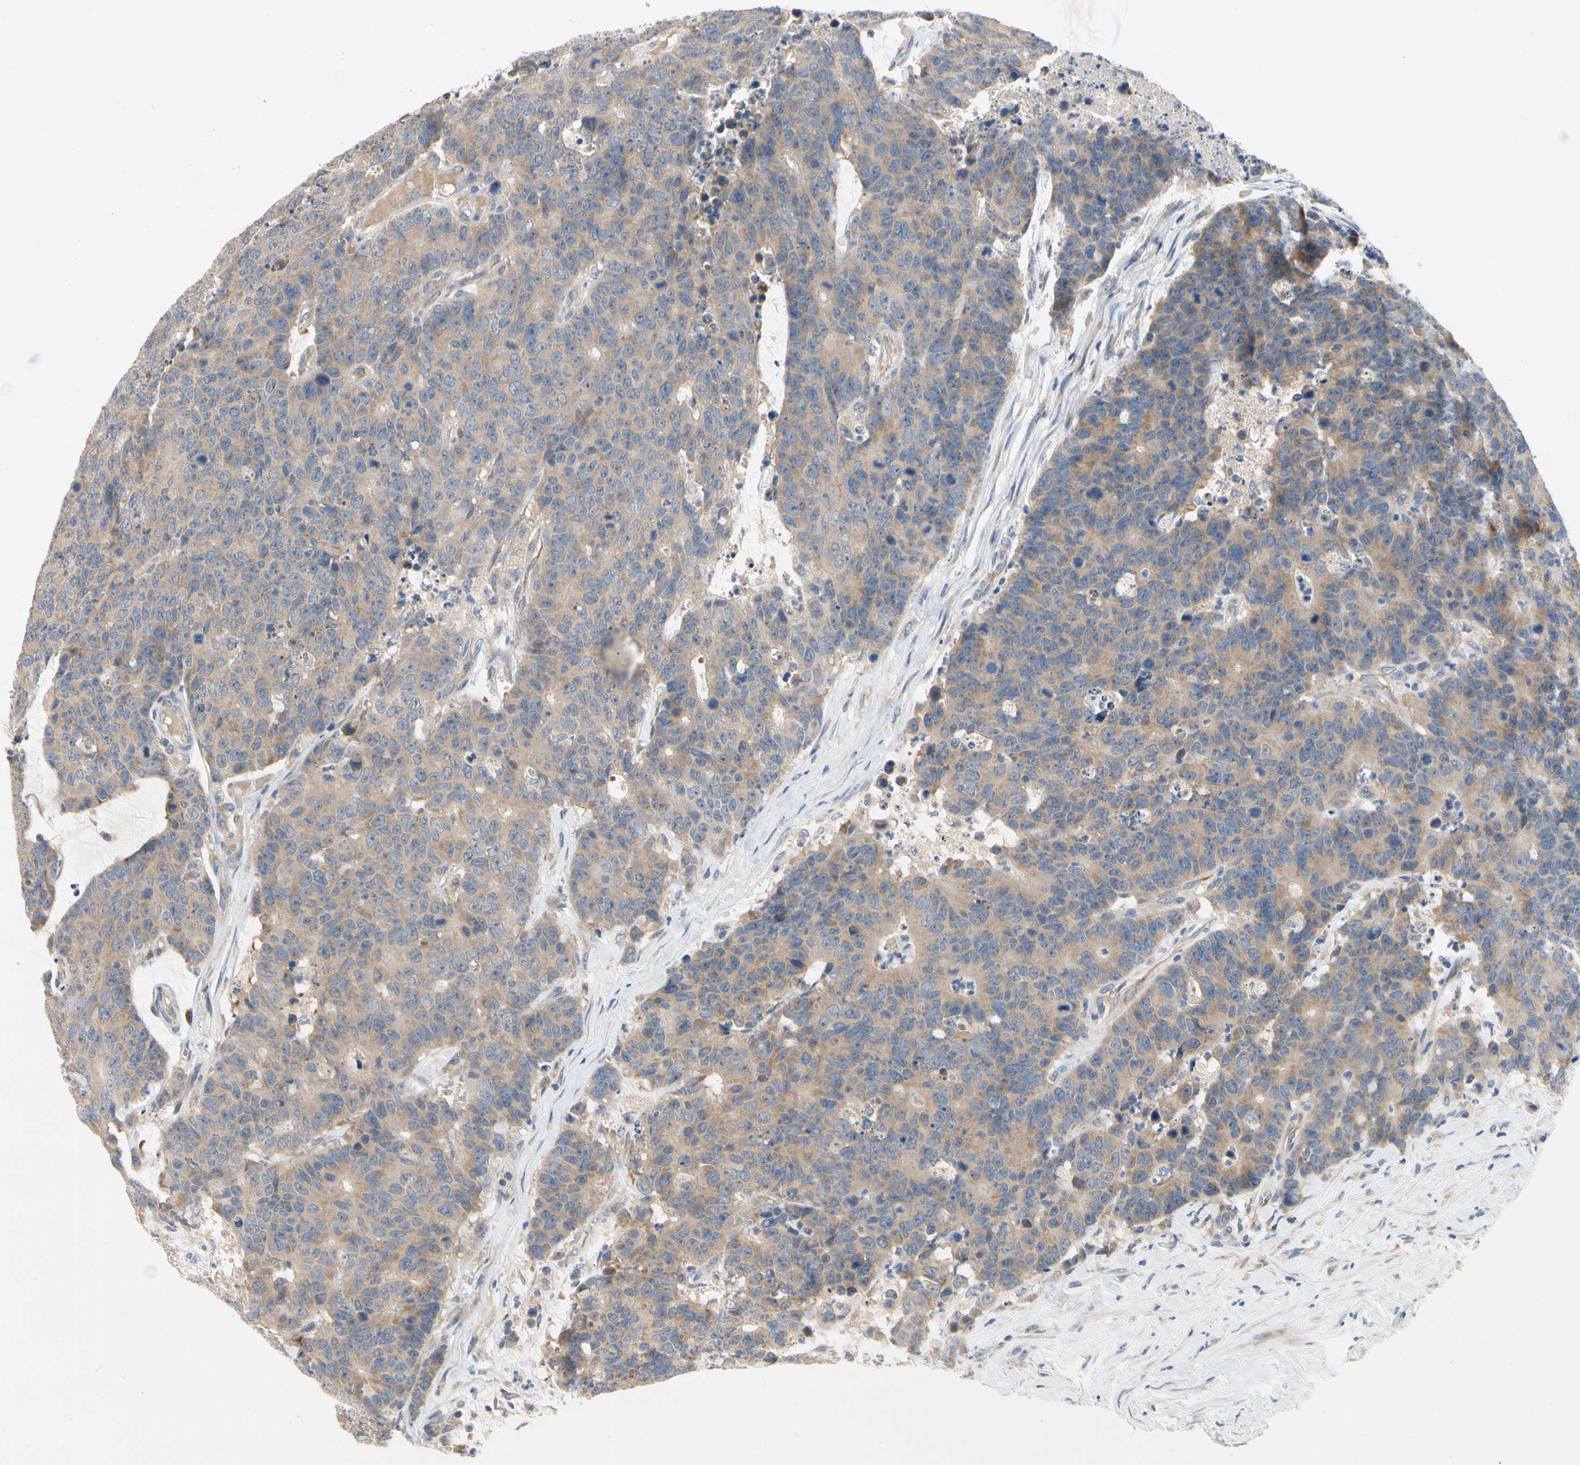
{"staining": {"intensity": "moderate", "quantity": ">75%", "location": "cytoplasmic/membranous"}, "tissue": "colorectal cancer", "cell_type": "Tumor cells", "image_type": "cancer", "snomed": [{"axis": "morphology", "description": "Adenocarcinoma, NOS"}, {"axis": "topography", "description": "Colon"}], "caption": "Brown immunohistochemical staining in colorectal adenocarcinoma reveals moderate cytoplasmic/membranous expression in approximately >75% of tumor cells. The staining was performed using DAB (3,3'-diaminobenzidine), with brown indicating positive protein expression. Nuclei are stained blue with hematoxylin.", "gene": "KLHDC8B", "patient": {"sex": "female", "age": 86}}